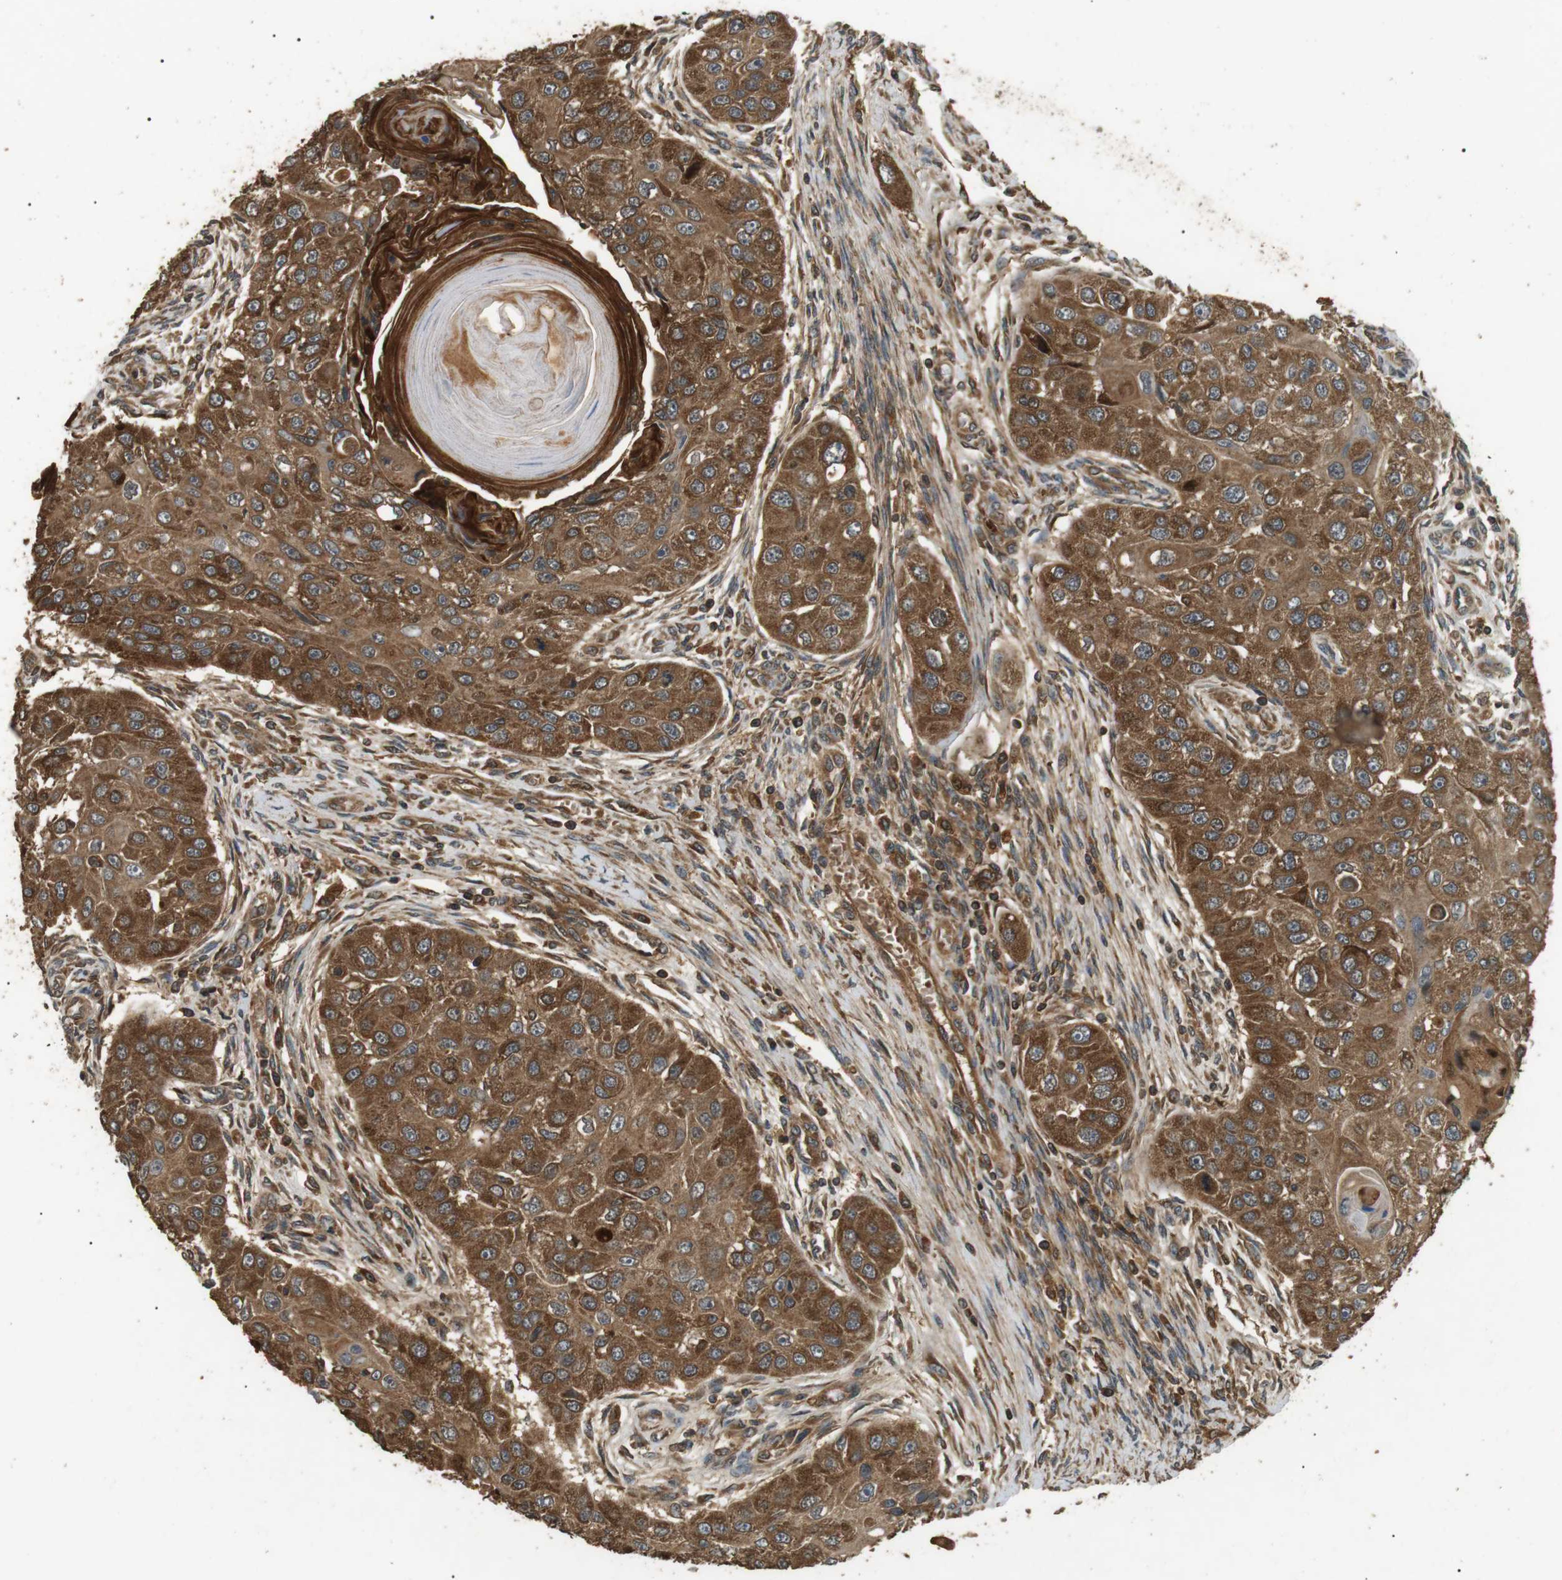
{"staining": {"intensity": "strong", "quantity": ">75%", "location": "cytoplasmic/membranous"}, "tissue": "head and neck cancer", "cell_type": "Tumor cells", "image_type": "cancer", "snomed": [{"axis": "morphology", "description": "Normal tissue, NOS"}, {"axis": "morphology", "description": "Squamous cell carcinoma, NOS"}, {"axis": "topography", "description": "Skeletal muscle"}, {"axis": "topography", "description": "Head-Neck"}], "caption": "Immunohistochemistry histopathology image of human head and neck squamous cell carcinoma stained for a protein (brown), which shows high levels of strong cytoplasmic/membranous staining in approximately >75% of tumor cells.", "gene": "TBC1D15", "patient": {"sex": "male", "age": 51}}